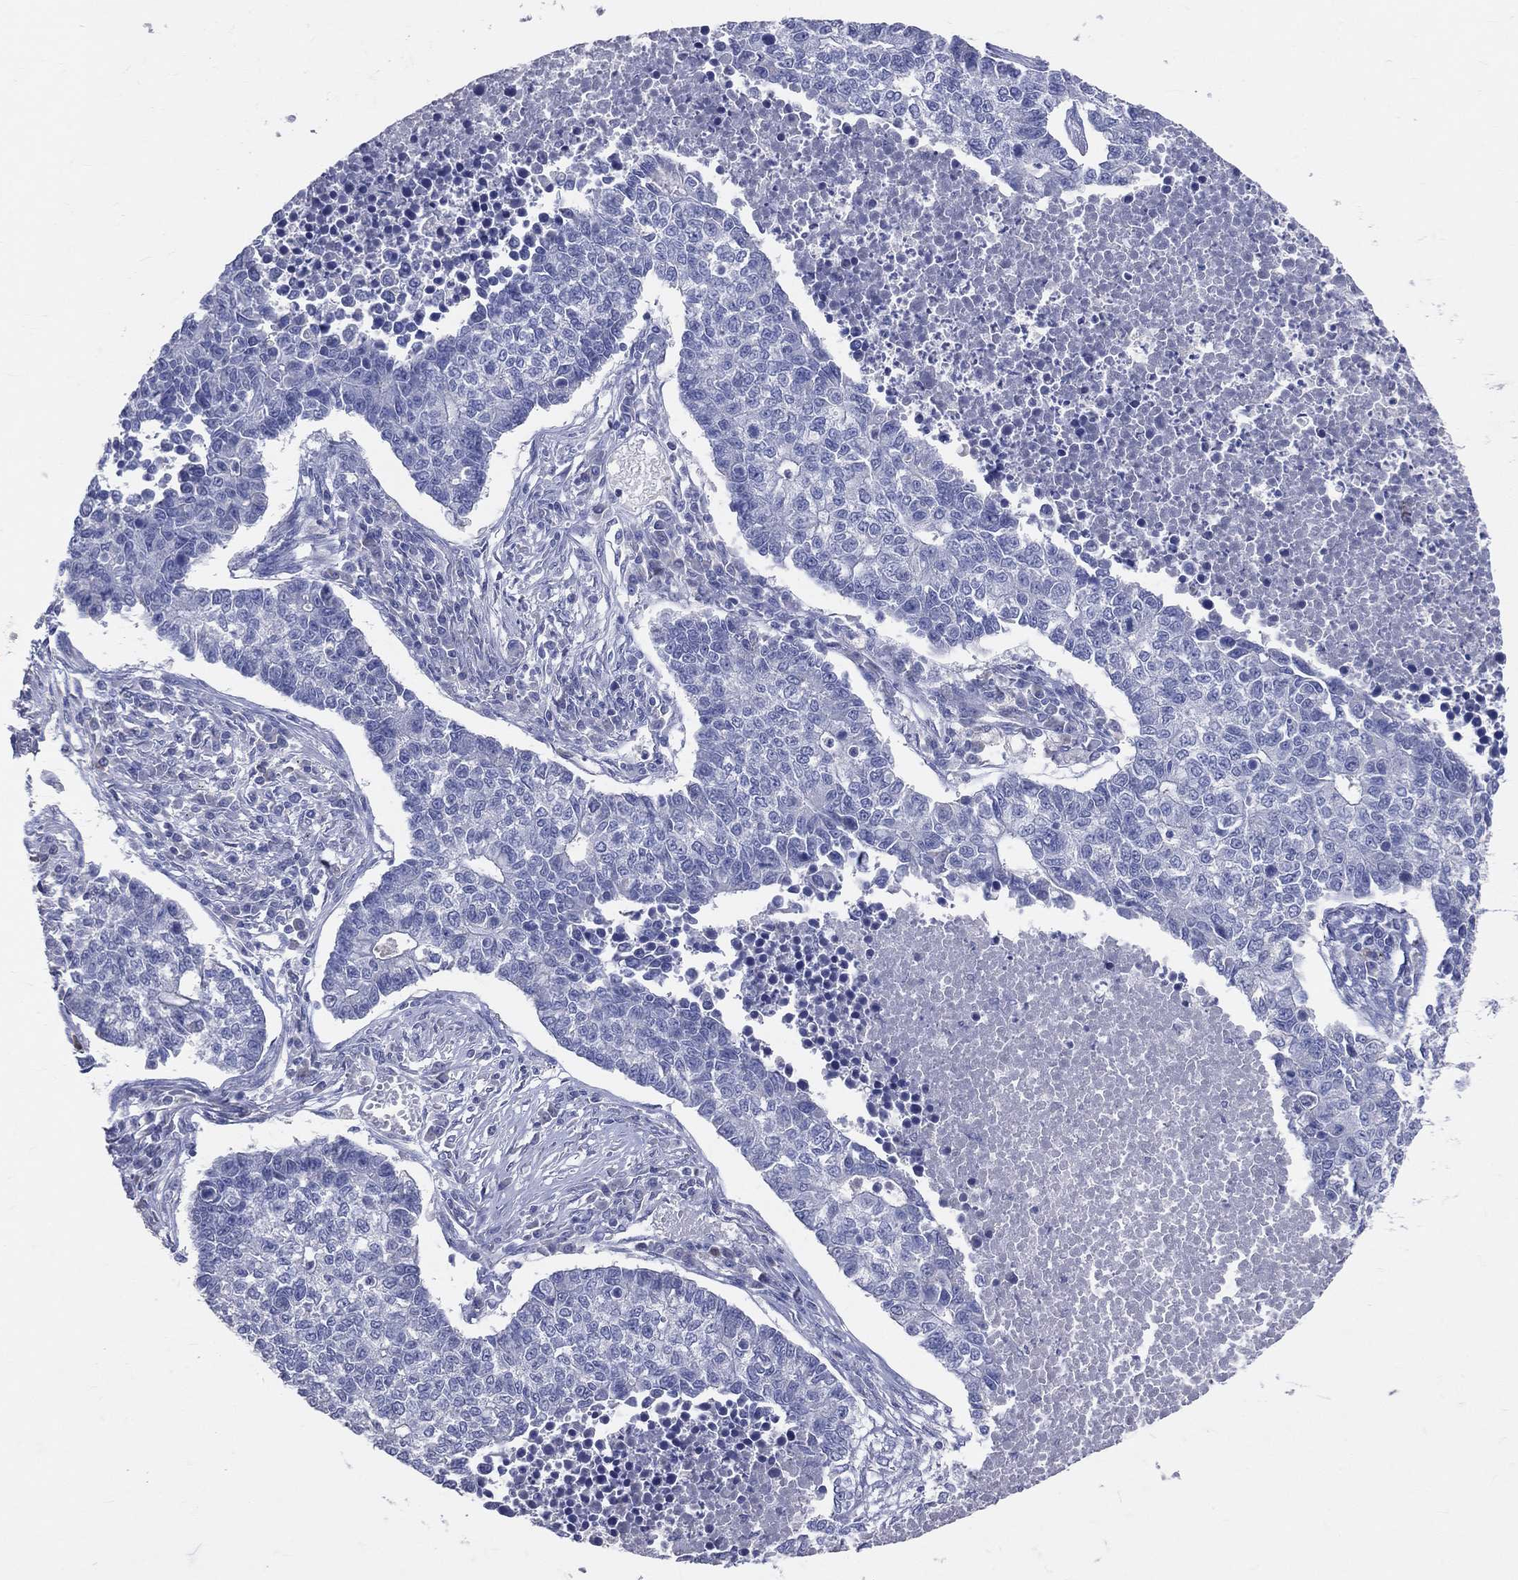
{"staining": {"intensity": "negative", "quantity": "none", "location": "none"}, "tissue": "lung cancer", "cell_type": "Tumor cells", "image_type": "cancer", "snomed": [{"axis": "morphology", "description": "Adenocarcinoma, NOS"}, {"axis": "topography", "description": "Lung"}], "caption": "Lung cancer was stained to show a protein in brown. There is no significant staining in tumor cells.", "gene": "LAT", "patient": {"sex": "male", "age": 57}}